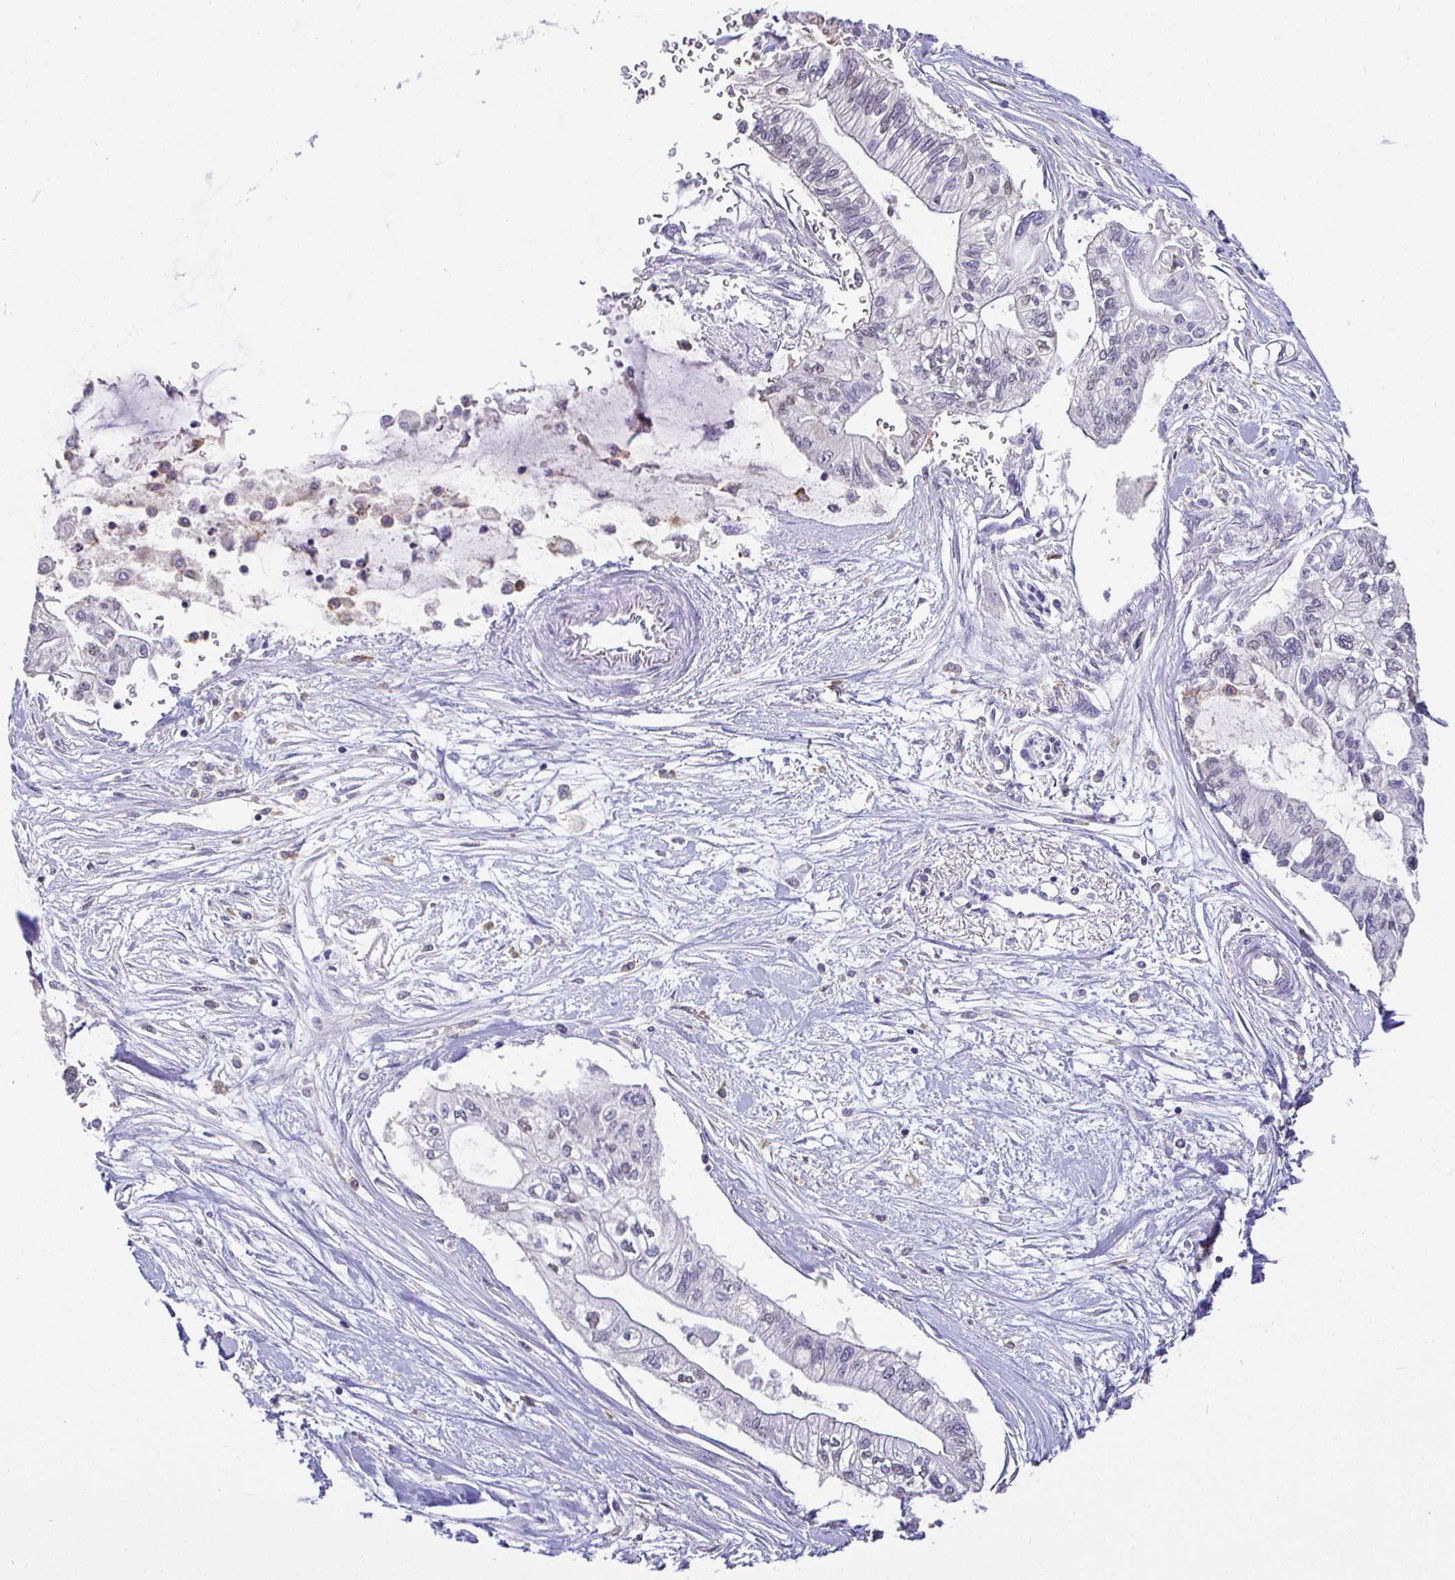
{"staining": {"intensity": "negative", "quantity": "none", "location": "none"}, "tissue": "pancreatic cancer", "cell_type": "Tumor cells", "image_type": "cancer", "snomed": [{"axis": "morphology", "description": "Adenocarcinoma, NOS"}, {"axis": "topography", "description": "Pancreas"}], "caption": "Immunohistochemistry (IHC) of human pancreatic adenocarcinoma exhibits no expression in tumor cells.", "gene": "SIRPA", "patient": {"sex": "female", "age": 77}}